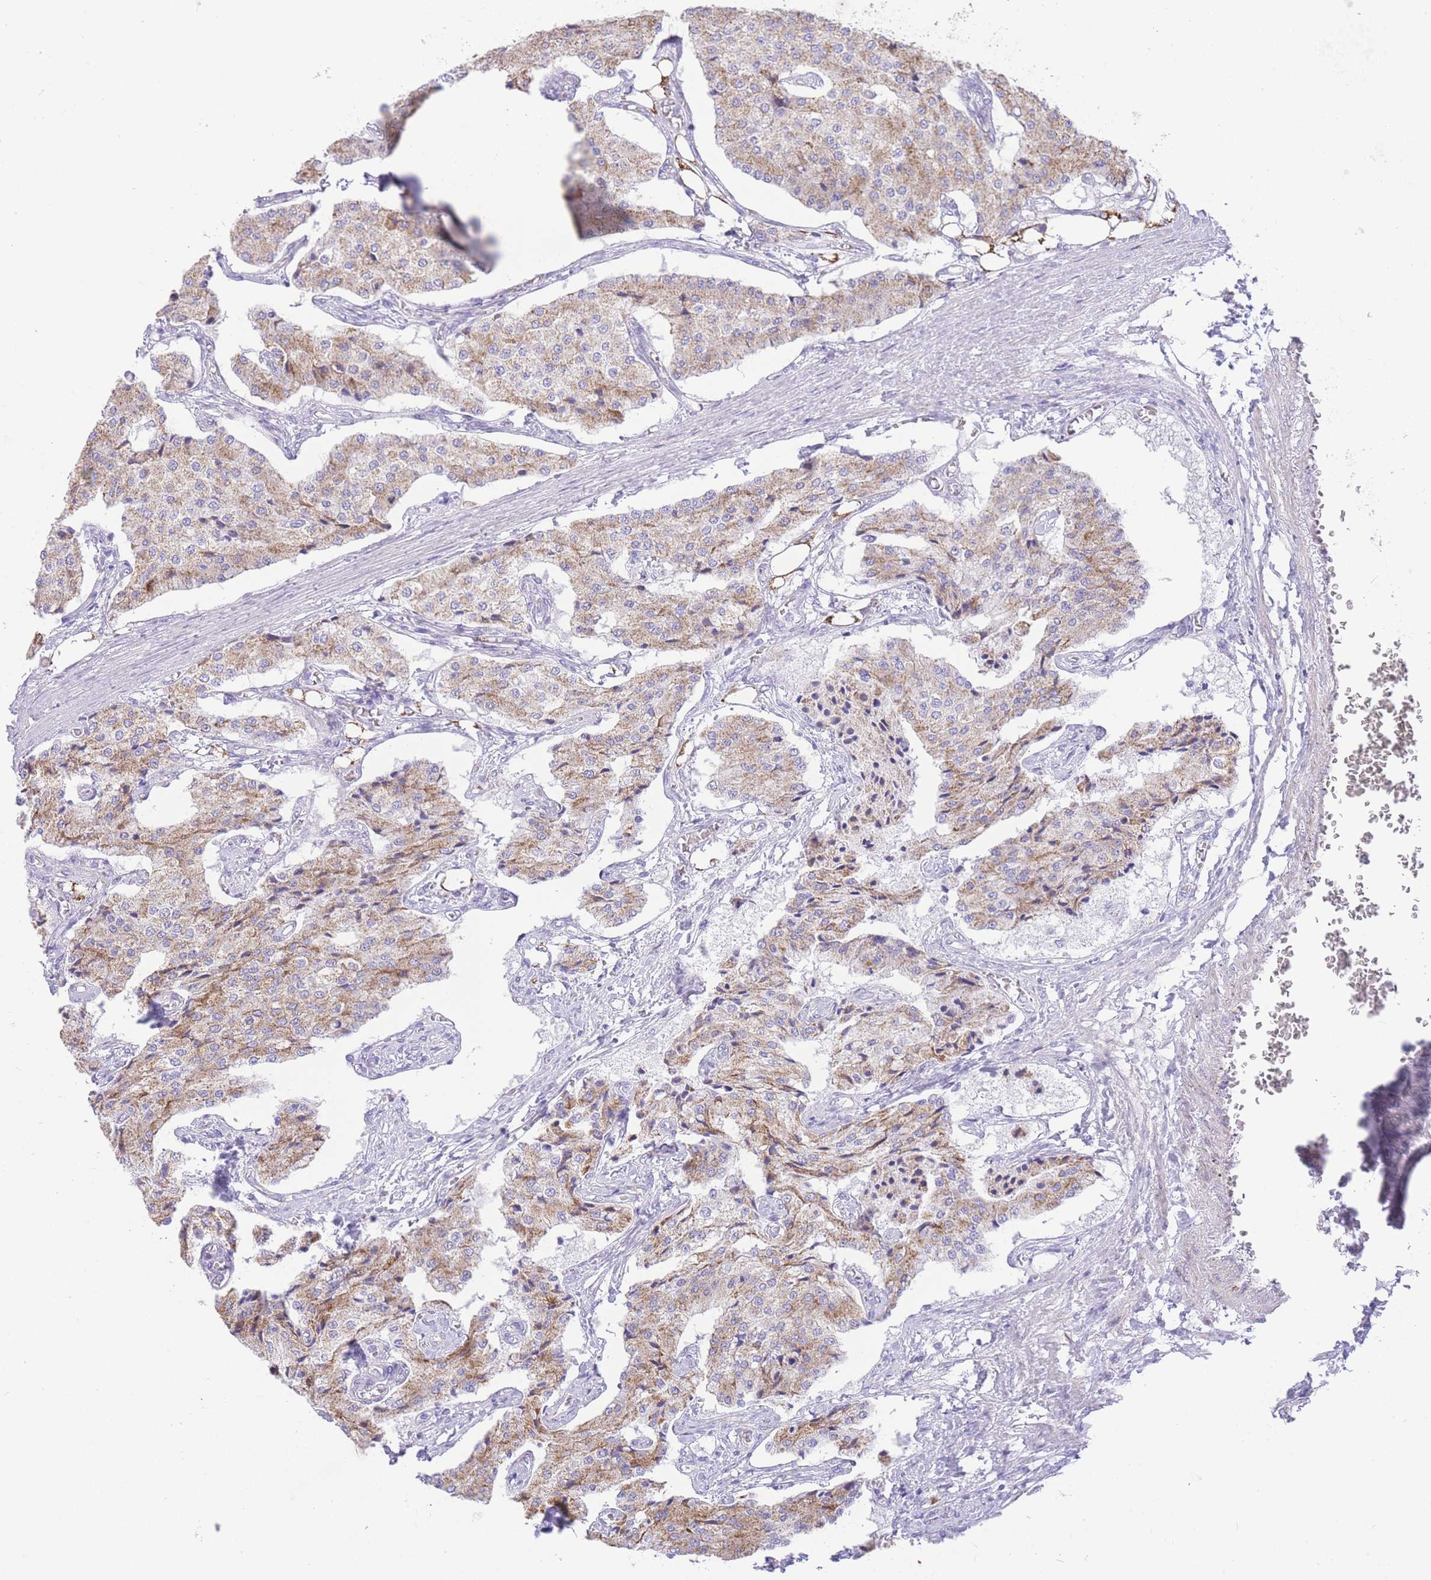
{"staining": {"intensity": "moderate", "quantity": "25%-75%", "location": "cytoplasmic/membranous"}, "tissue": "carcinoid", "cell_type": "Tumor cells", "image_type": "cancer", "snomed": [{"axis": "morphology", "description": "Carcinoid, malignant, NOS"}, {"axis": "topography", "description": "Colon"}], "caption": "This is an image of IHC staining of carcinoid, which shows moderate staining in the cytoplasmic/membranous of tumor cells.", "gene": "ACSM4", "patient": {"sex": "female", "age": 52}}